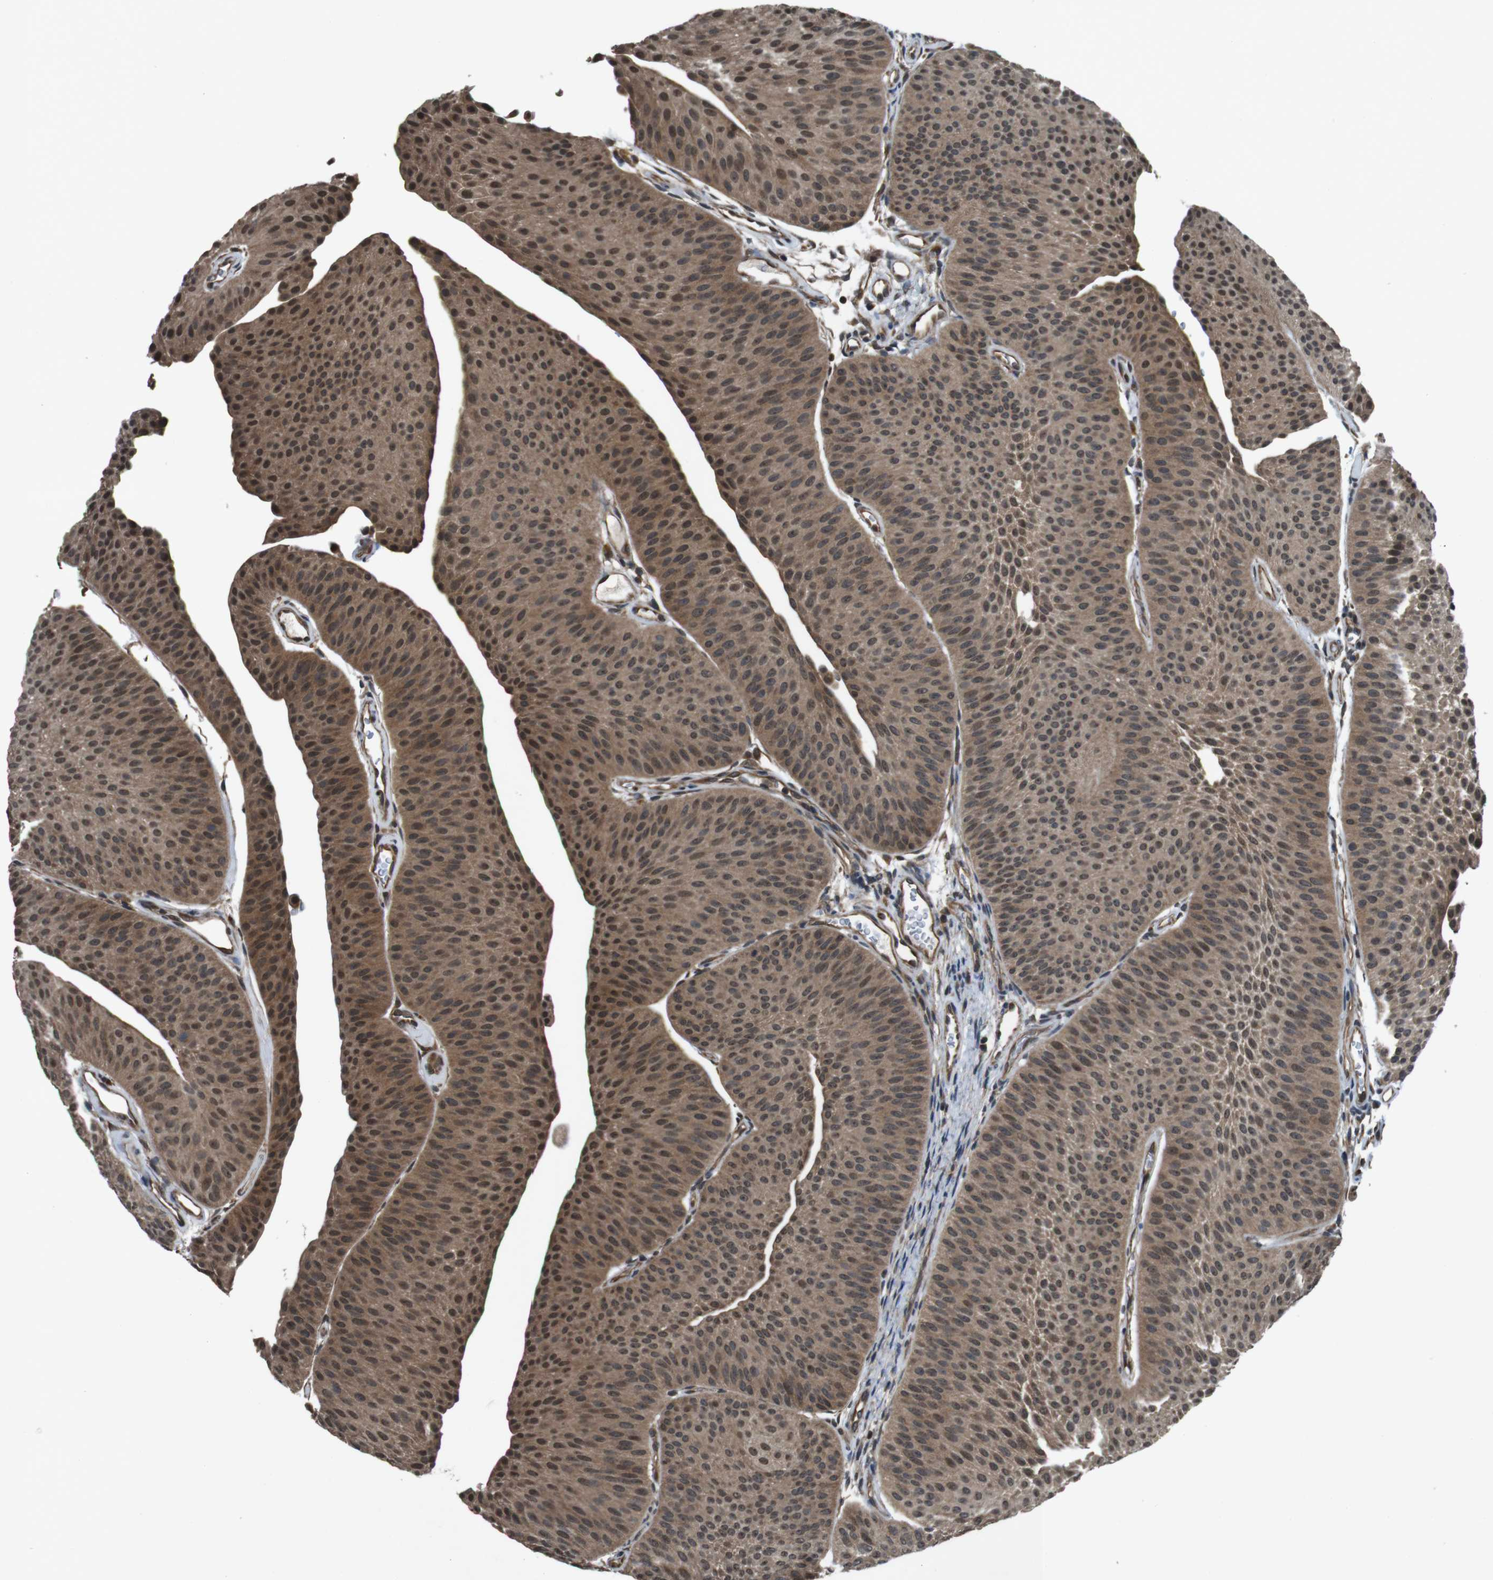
{"staining": {"intensity": "moderate", "quantity": ">75%", "location": "cytoplasmic/membranous,nuclear"}, "tissue": "urothelial cancer", "cell_type": "Tumor cells", "image_type": "cancer", "snomed": [{"axis": "morphology", "description": "Urothelial carcinoma, Low grade"}, {"axis": "topography", "description": "Urinary bladder"}], "caption": "A brown stain shows moderate cytoplasmic/membranous and nuclear staining of a protein in human urothelial cancer tumor cells.", "gene": "SOCS1", "patient": {"sex": "female", "age": 60}}